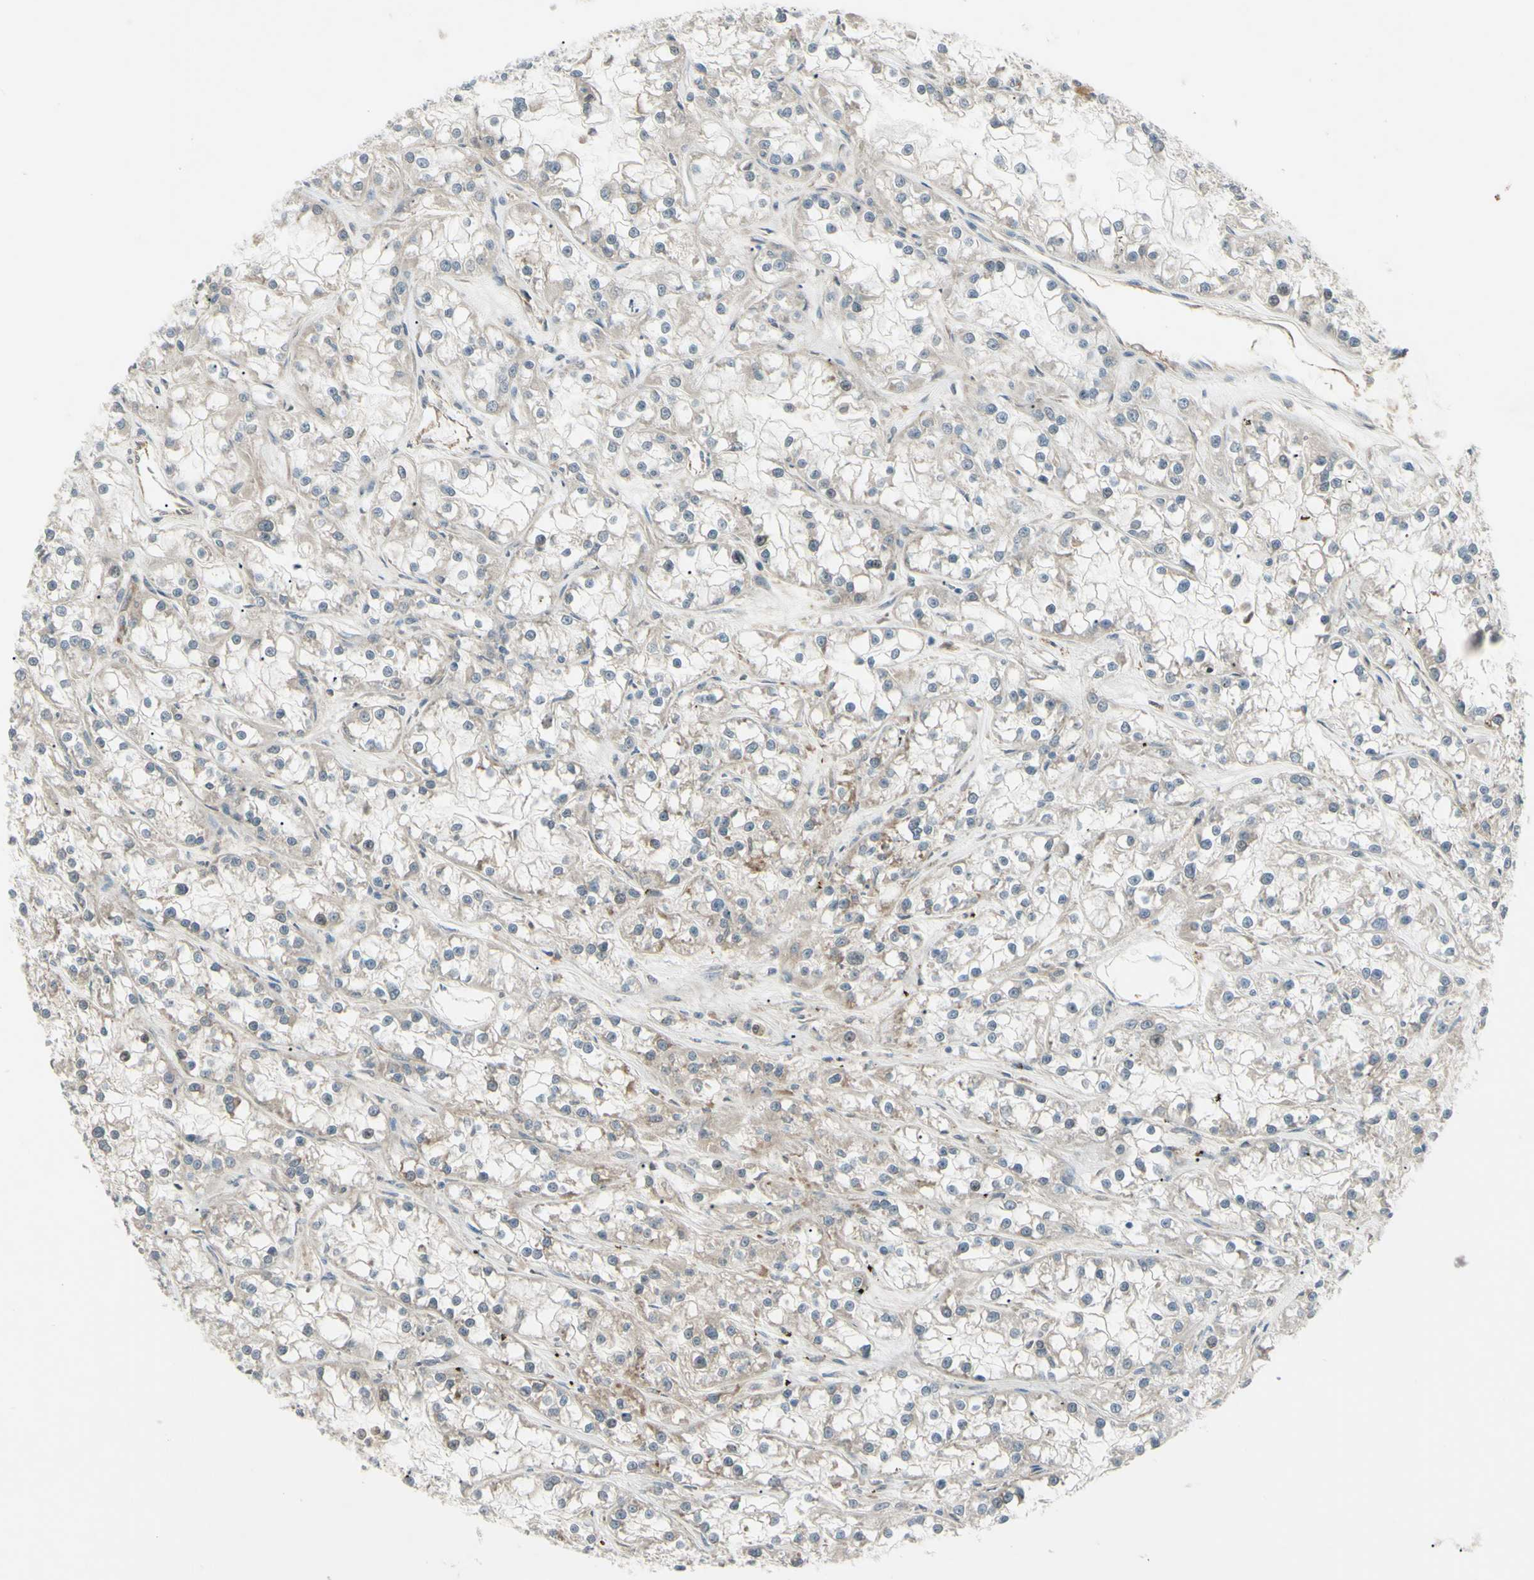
{"staining": {"intensity": "negative", "quantity": "none", "location": "none"}, "tissue": "renal cancer", "cell_type": "Tumor cells", "image_type": "cancer", "snomed": [{"axis": "morphology", "description": "Adenocarcinoma, NOS"}, {"axis": "topography", "description": "Kidney"}], "caption": "Immunohistochemistry micrograph of renal cancer (adenocarcinoma) stained for a protein (brown), which demonstrates no expression in tumor cells.", "gene": "FGFR2", "patient": {"sex": "female", "age": 52}}